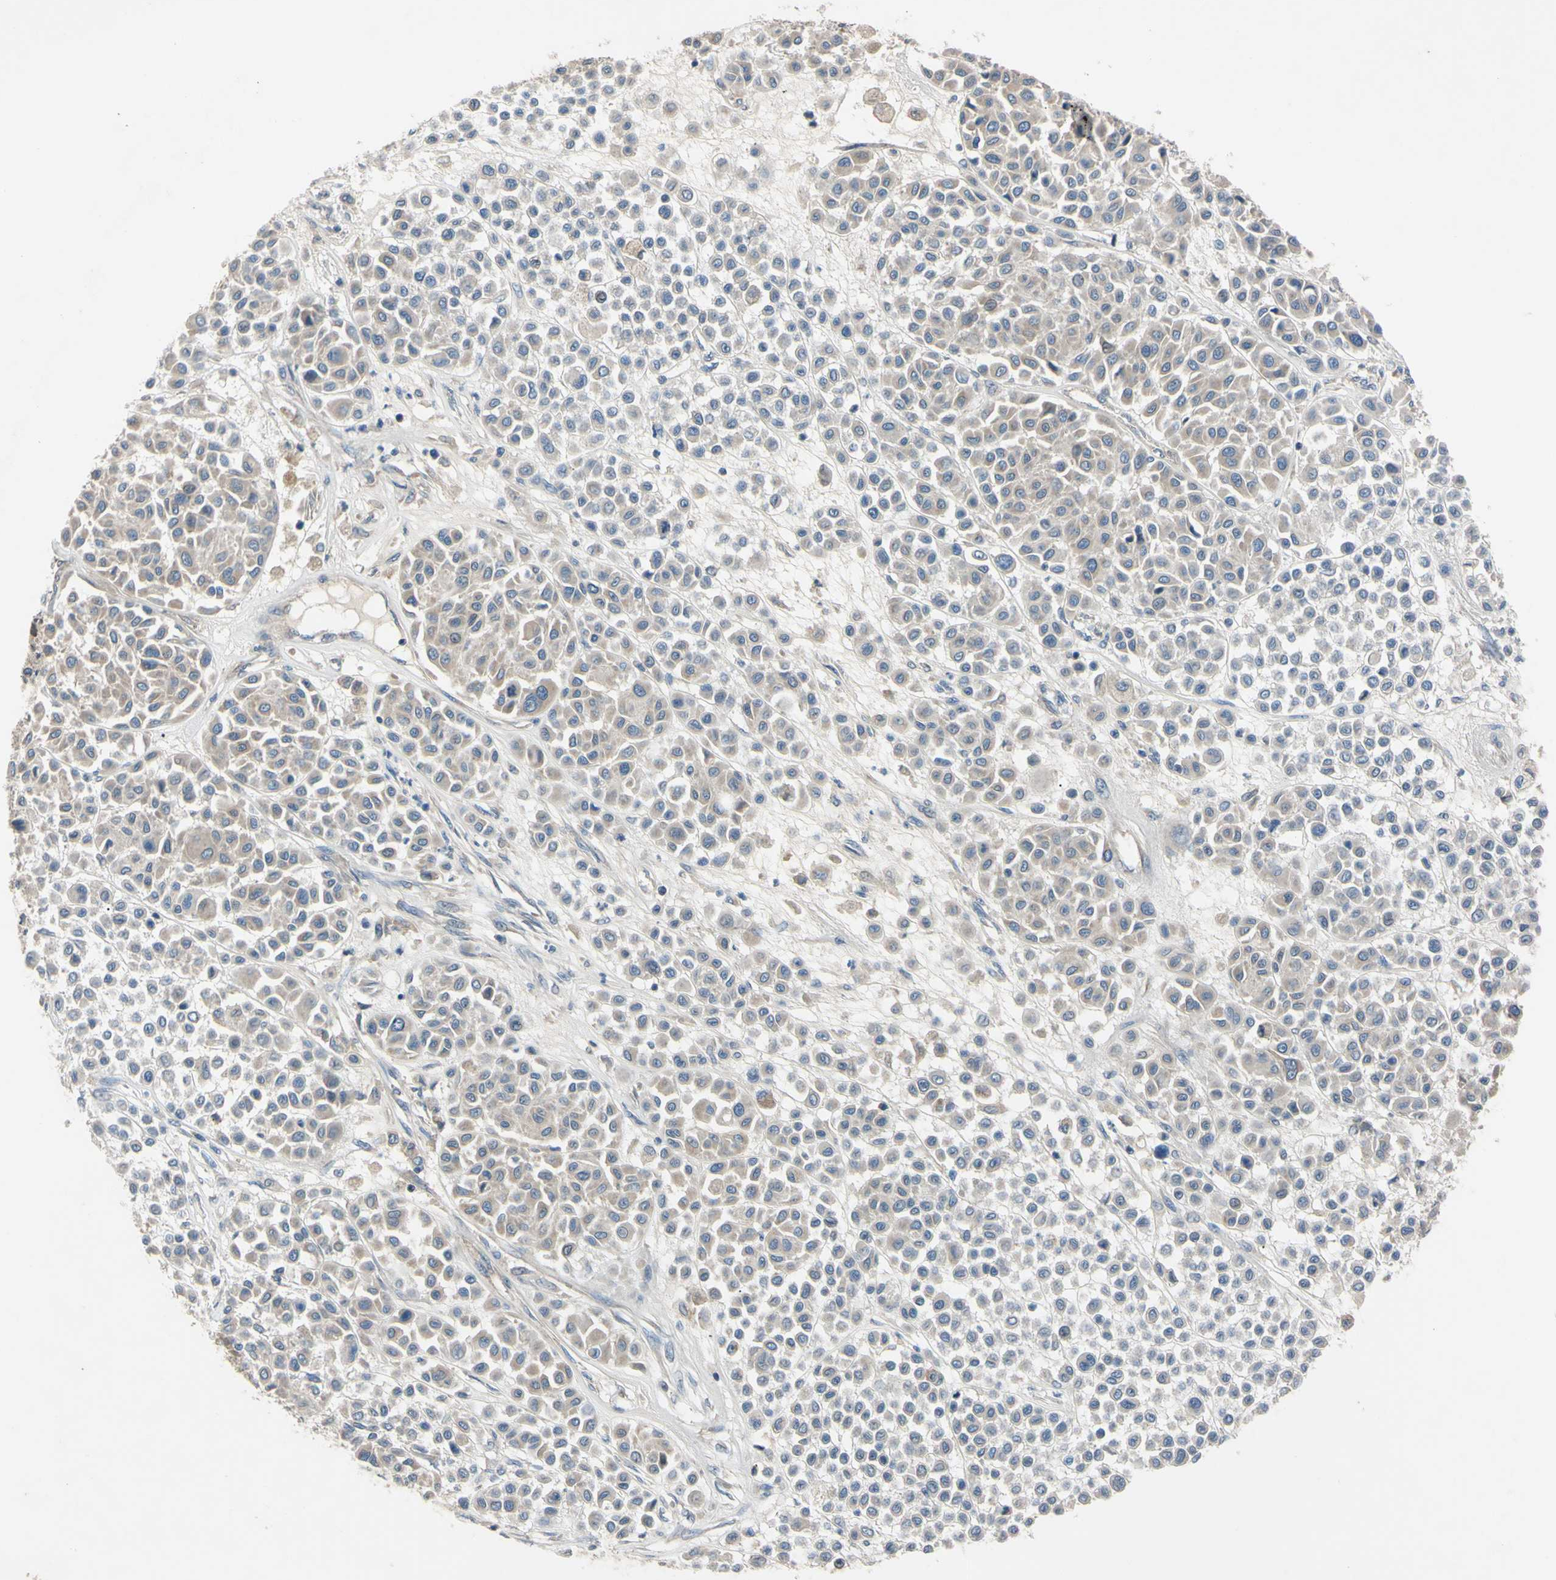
{"staining": {"intensity": "weak", "quantity": "<25%", "location": "cytoplasmic/membranous"}, "tissue": "melanoma", "cell_type": "Tumor cells", "image_type": "cancer", "snomed": [{"axis": "morphology", "description": "Malignant melanoma, Metastatic site"}, {"axis": "topography", "description": "Soft tissue"}], "caption": "There is no significant positivity in tumor cells of melanoma.", "gene": "HILPDA", "patient": {"sex": "male", "age": 41}}